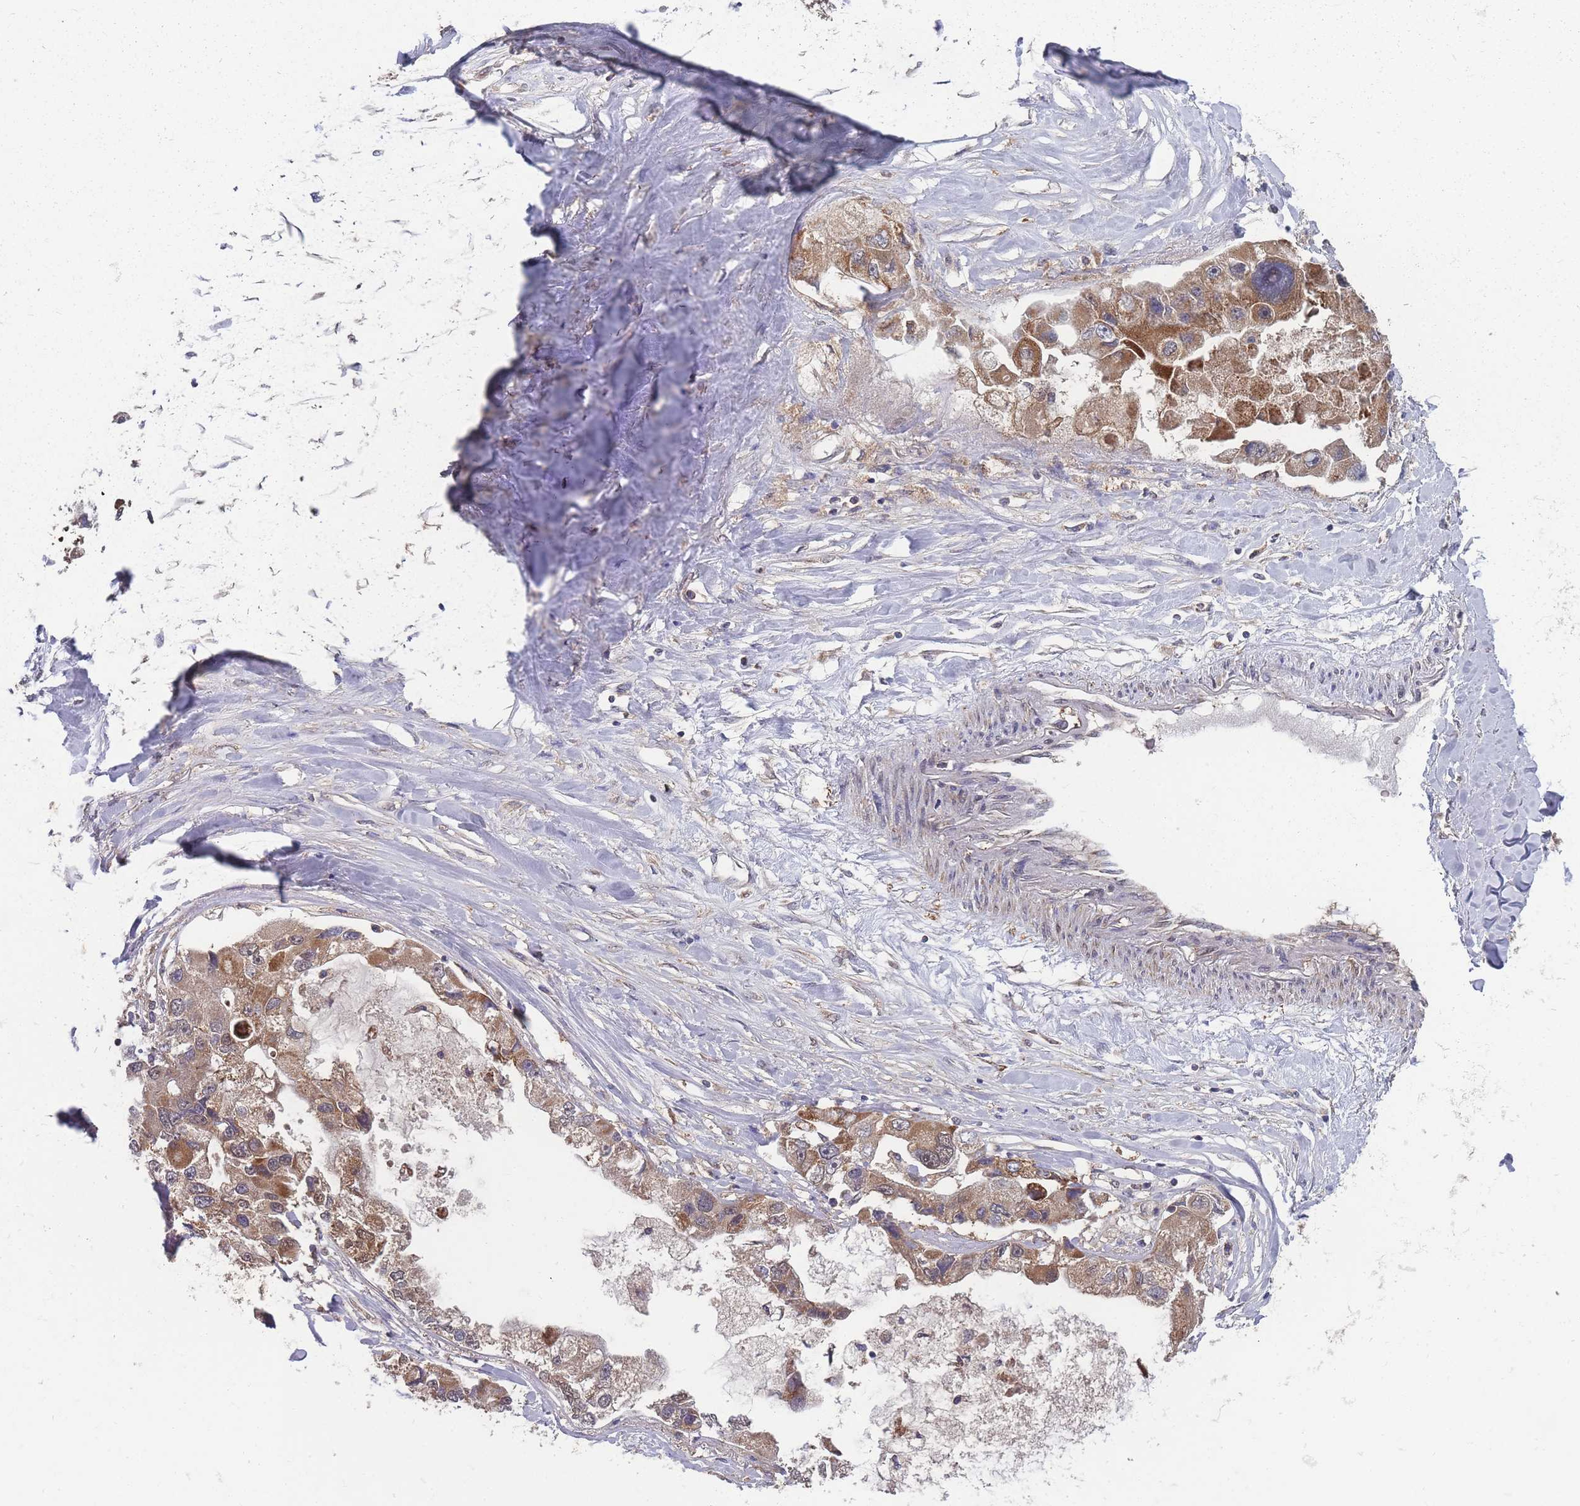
{"staining": {"intensity": "moderate", "quantity": ">75%", "location": "cytoplasmic/membranous"}, "tissue": "lung cancer", "cell_type": "Tumor cells", "image_type": "cancer", "snomed": [{"axis": "morphology", "description": "Adenocarcinoma, NOS"}, {"axis": "topography", "description": "Lung"}], "caption": "High-power microscopy captured an immunohistochemistry micrograph of adenocarcinoma (lung), revealing moderate cytoplasmic/membranous expression in approximately >75% of tumor cells.", "gene": "SLC35B4", "patient": {"sex": "female", "age": 54}}